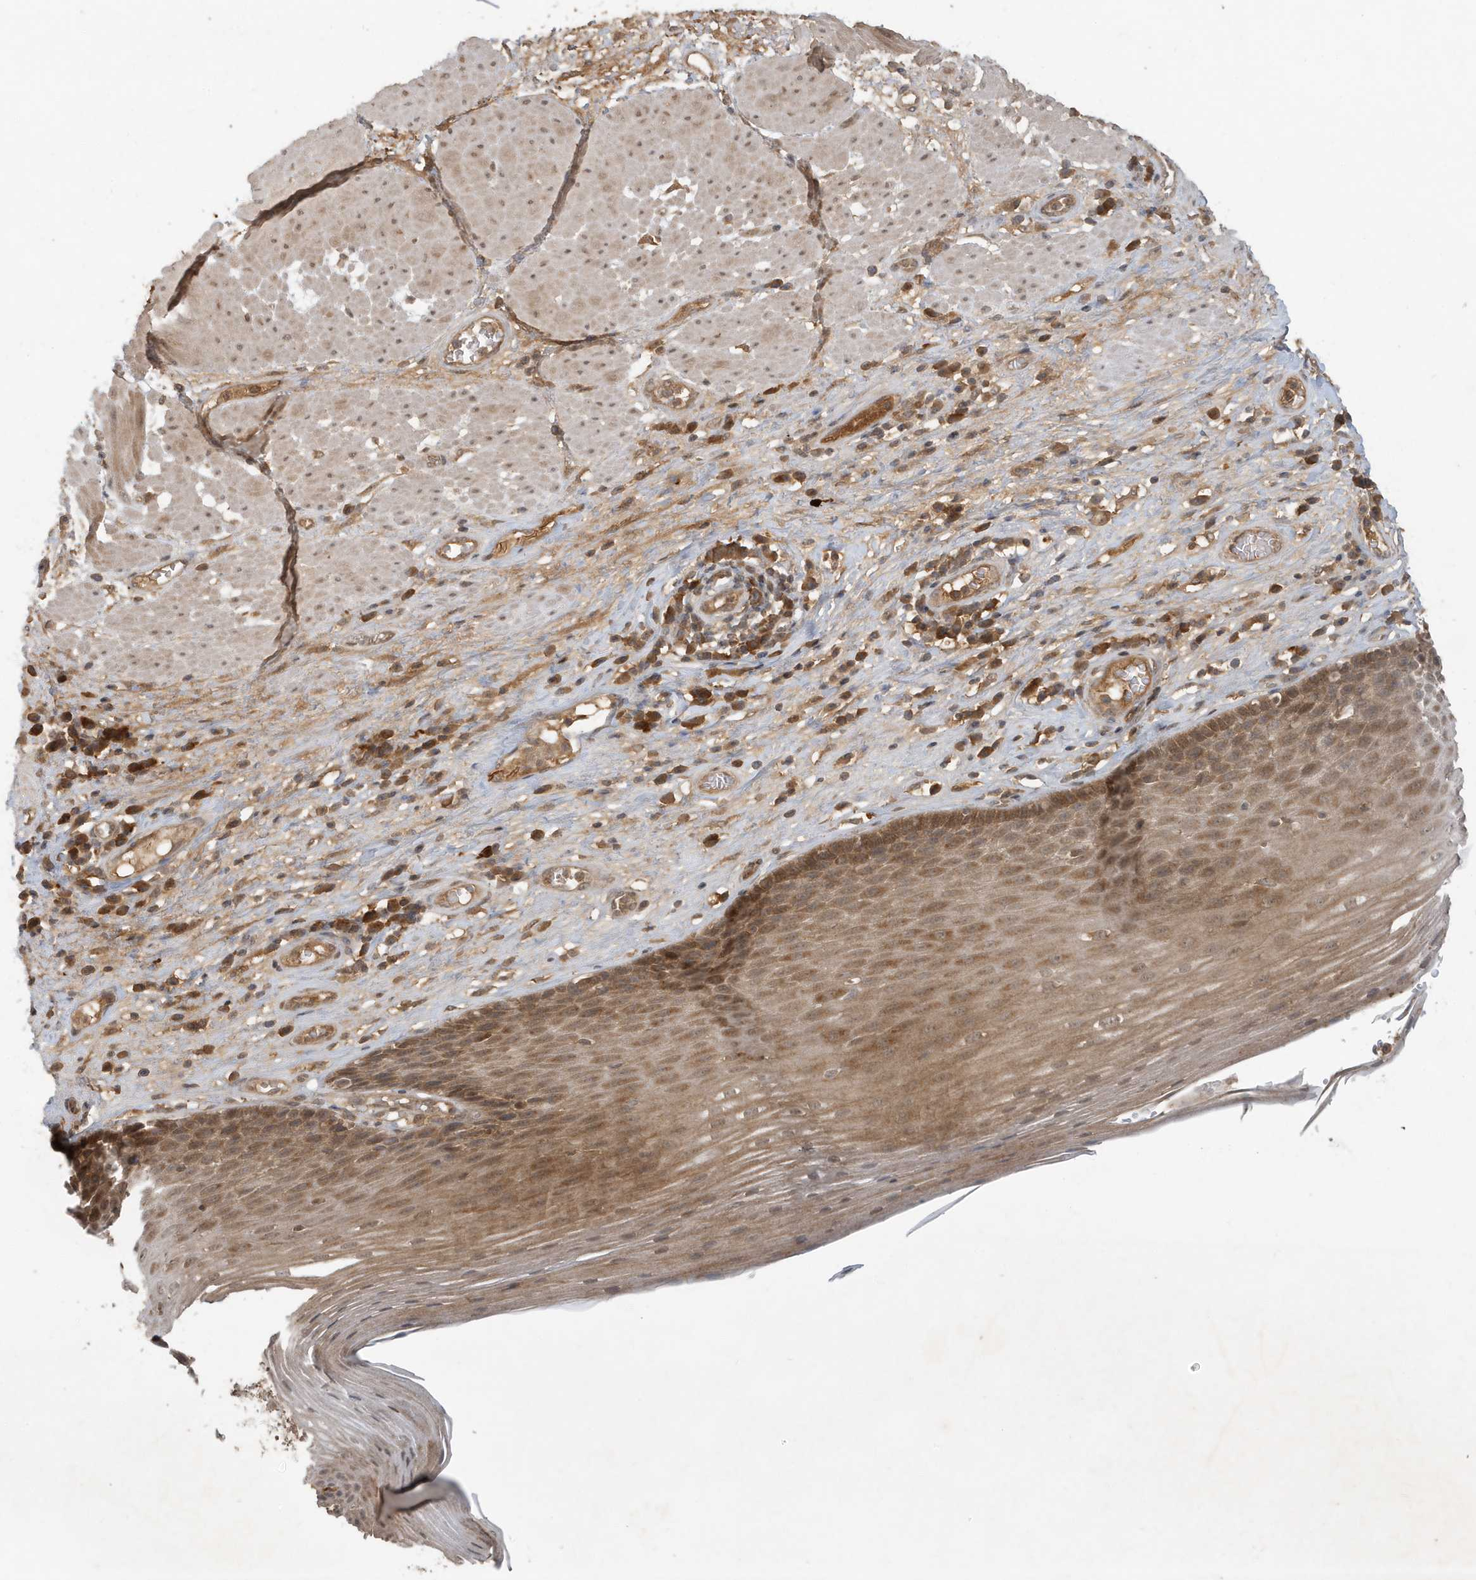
{"staining": {"intensity": "moderate", "quantity": ">75%", "location": "cytoplasmic/membranous,nuclear"}, "tissue": "esophagus", "cell_type": "Squamous epithelial cells", "image_type": "normal", "snomed": [{"axis": "morphology", "description": "Normal tissue, NOS"}, {"axis": "topography", "description": "Esophagus"}], "caption": "A high-resolution image shows immunohistochemistry staining of benign esophagus, which exhibits moderate cytoplasmic/membranous,nuclear staining in about >75% of squamous epithelial cells. (brown staining indicates protein expression, while blue staining denotes nuclei).", "gene": "ABCB9", "patient": {"sex": "male", "age": 62}}